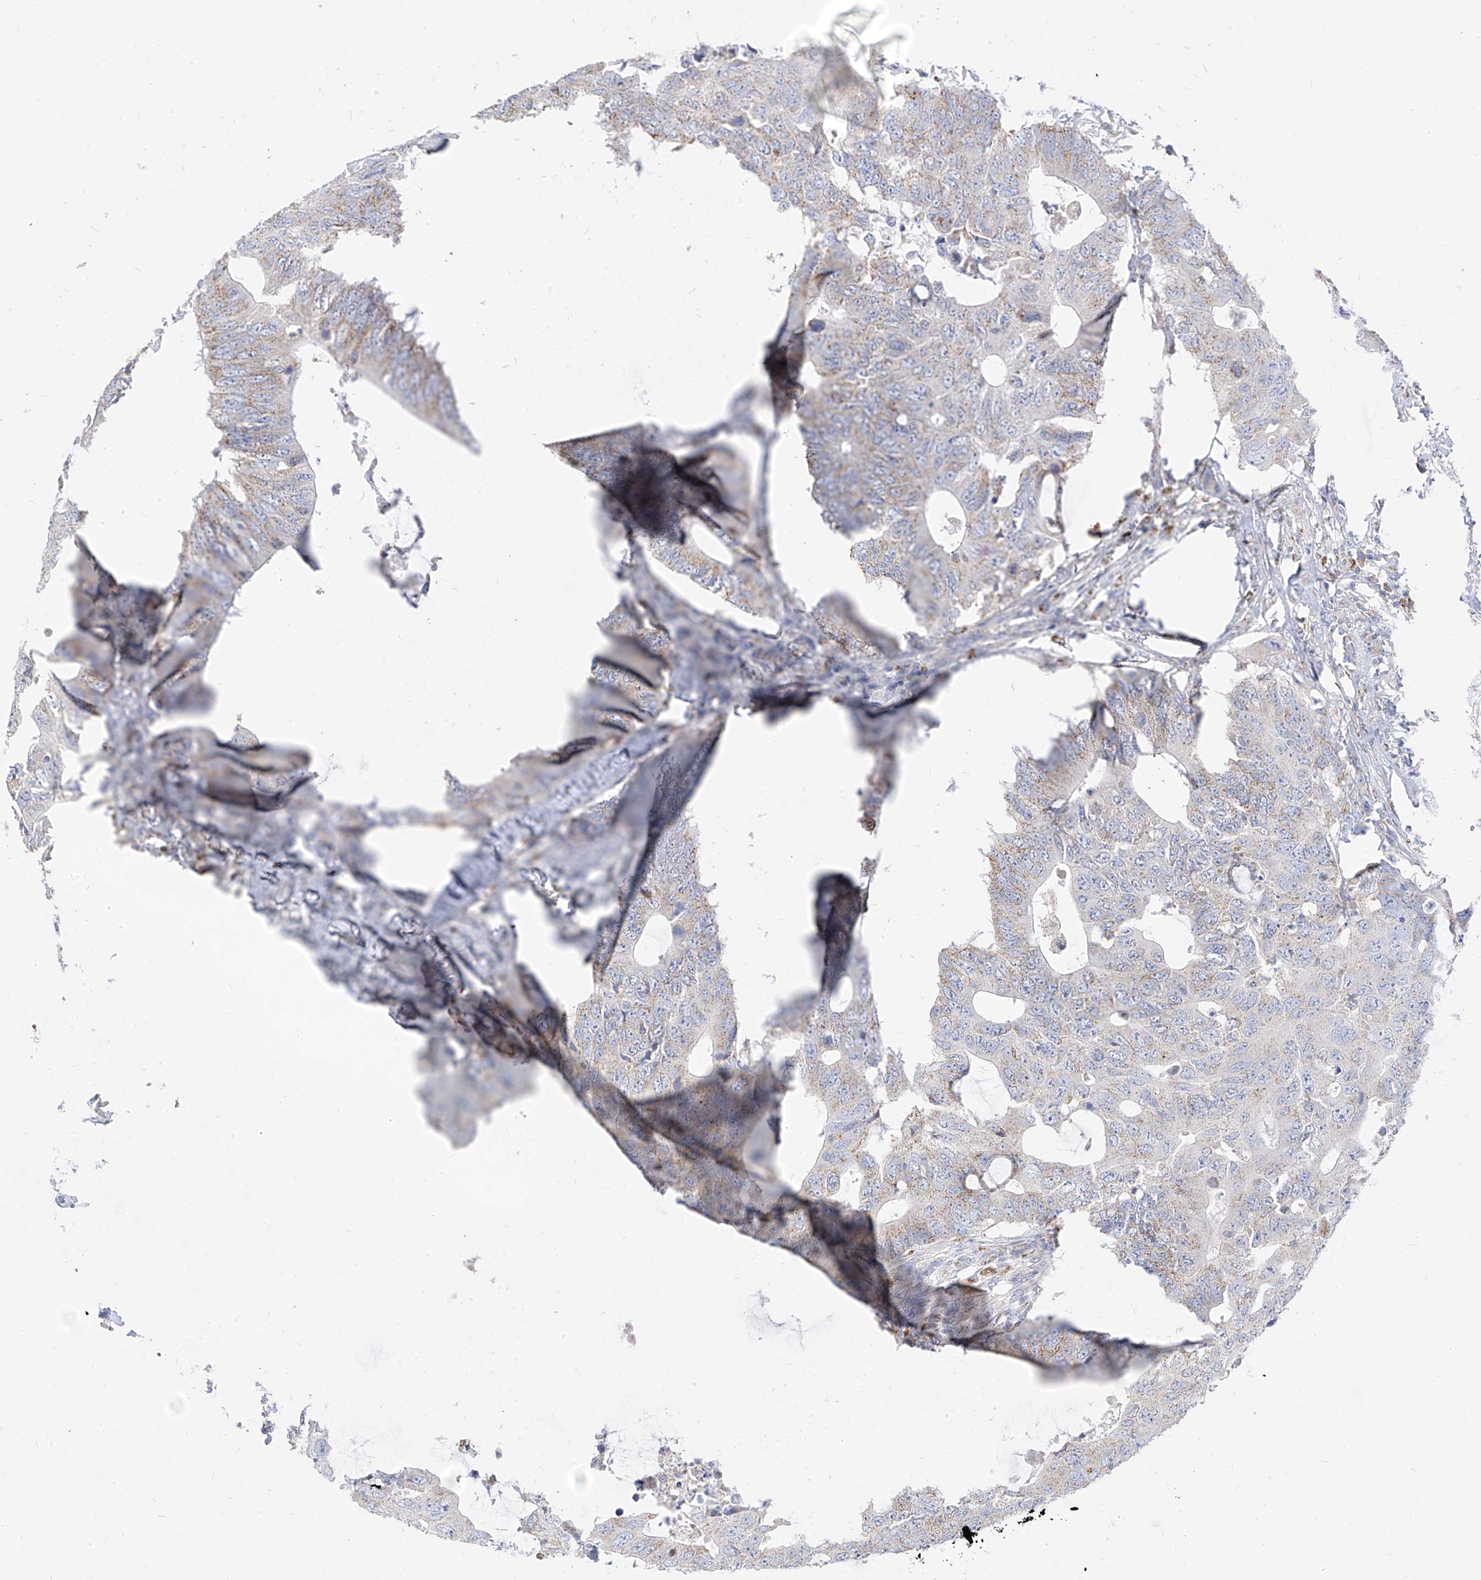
{"staining": {"intensity": "weak", "quantity": "25%-75%", "location": "cytoplasmic/membranous"}, "tissue": "colorectal cancer", "cell_type": "Tumor cells", "image_type": "cancer", "snomed": [{"axis": "morphology", "description": "Adenocarcinoma, NOS"}, {"axis": "topography", "description": "Colon"}], "caption": "Immunohistochemical staining of human colorectal adenocarcinoma demonstrates low levels of weak cytoplasmic/membranous expression in approximately 25%-75% of tumor cells.", "gene": "RASA2", "patient": {"sex": "male", "age": 71}}